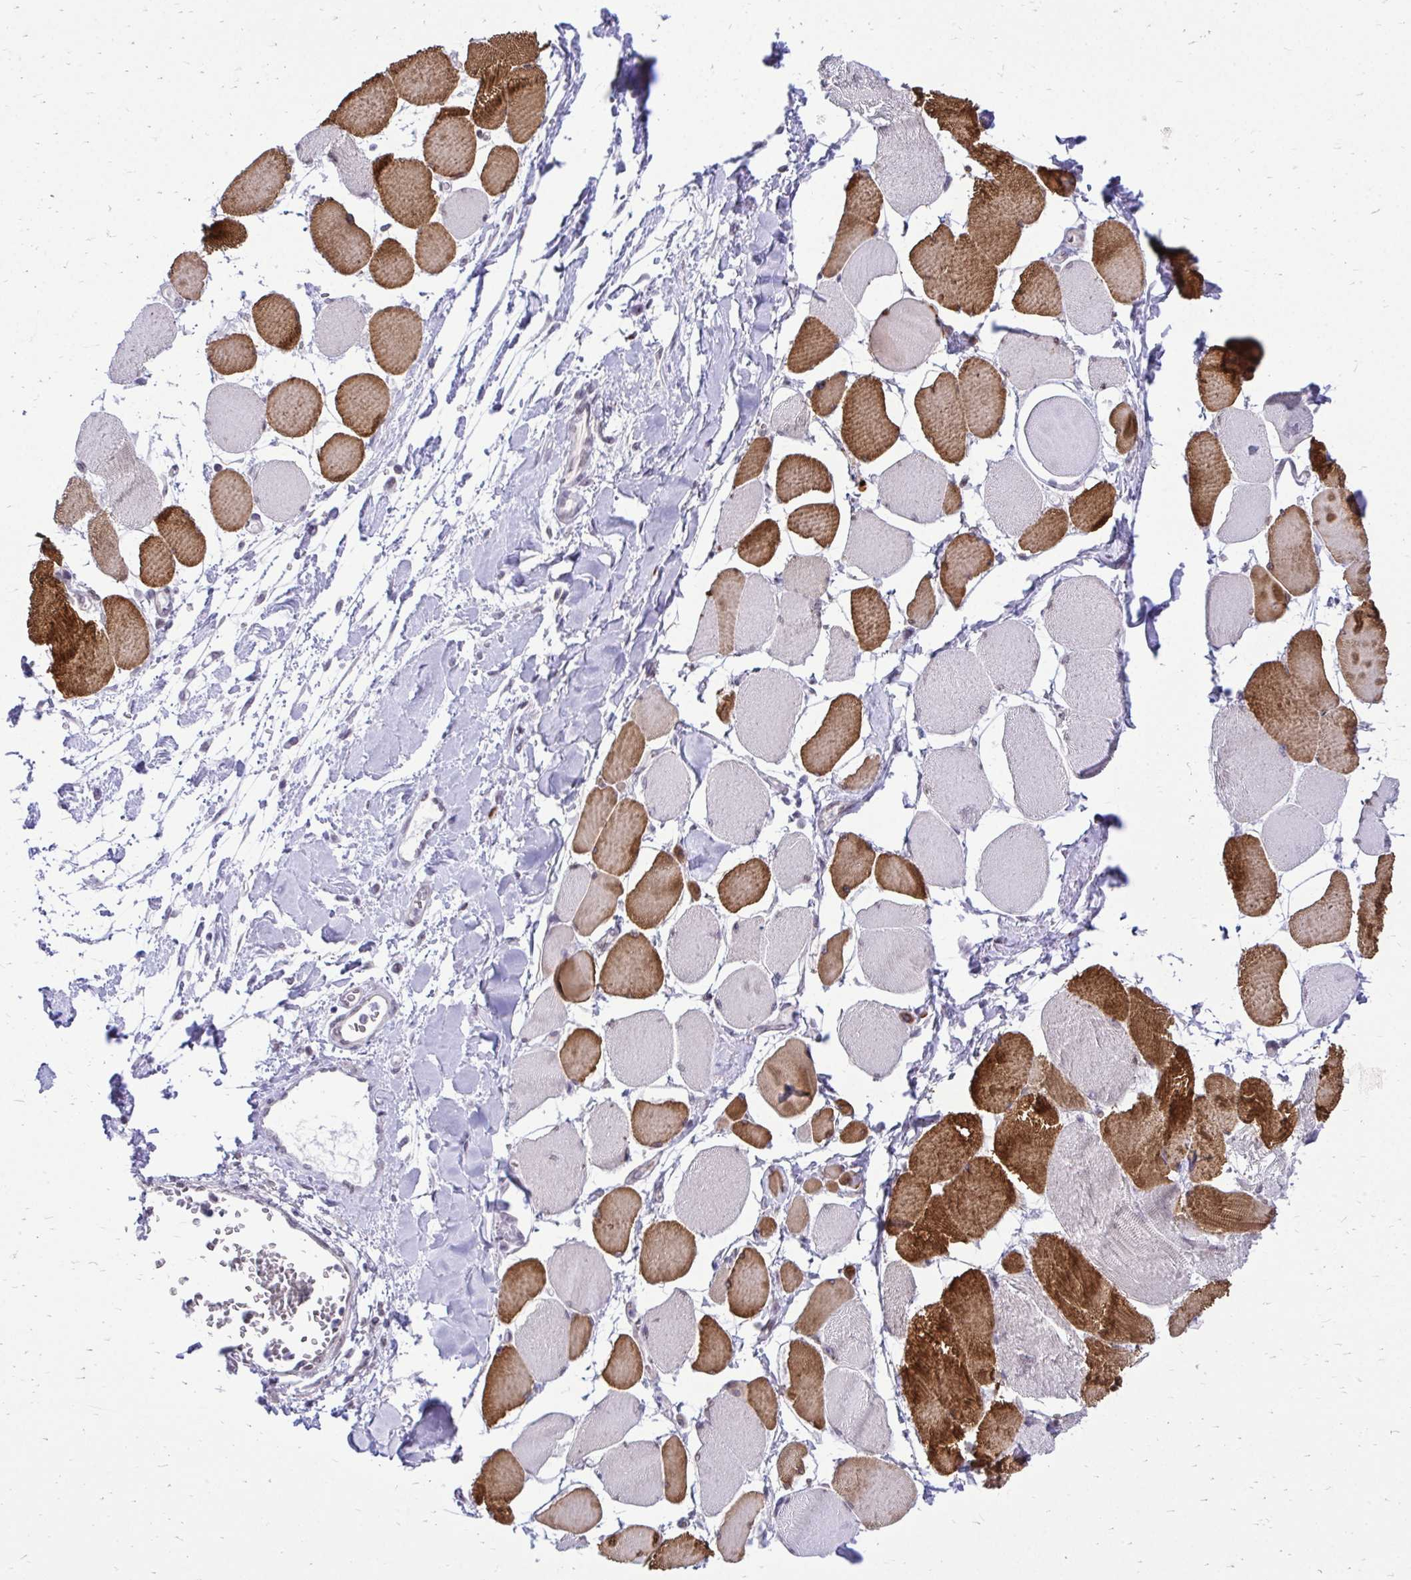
{"staining": {"intensity": "strong", "quantity": "25%-75%", "location": "cytoplasmic/membranous"}, "tissue": "skeletal muscle", "cell_type": "Myocytes", "image_type": "normal", "snomed": [{"axis": "morphology", "description": "Normal tissue, NOS"}, {"axis": "topography", "description": "Skeletal muscle"}], "caption": "An IHC histopathology image of unremarkable tissue is shown. Protein staining in brown labels strong cytoplasmic/membranous positivity in skeletal muscle within myocytes. The staining was performed using DAB (3,3'-diaminobenzidine), with brown indicating positive protein expression. Nuclei are stained blue with hematoxylin.", "gene": "BANF1", "patient": {"sex": "female", "age": 75}}